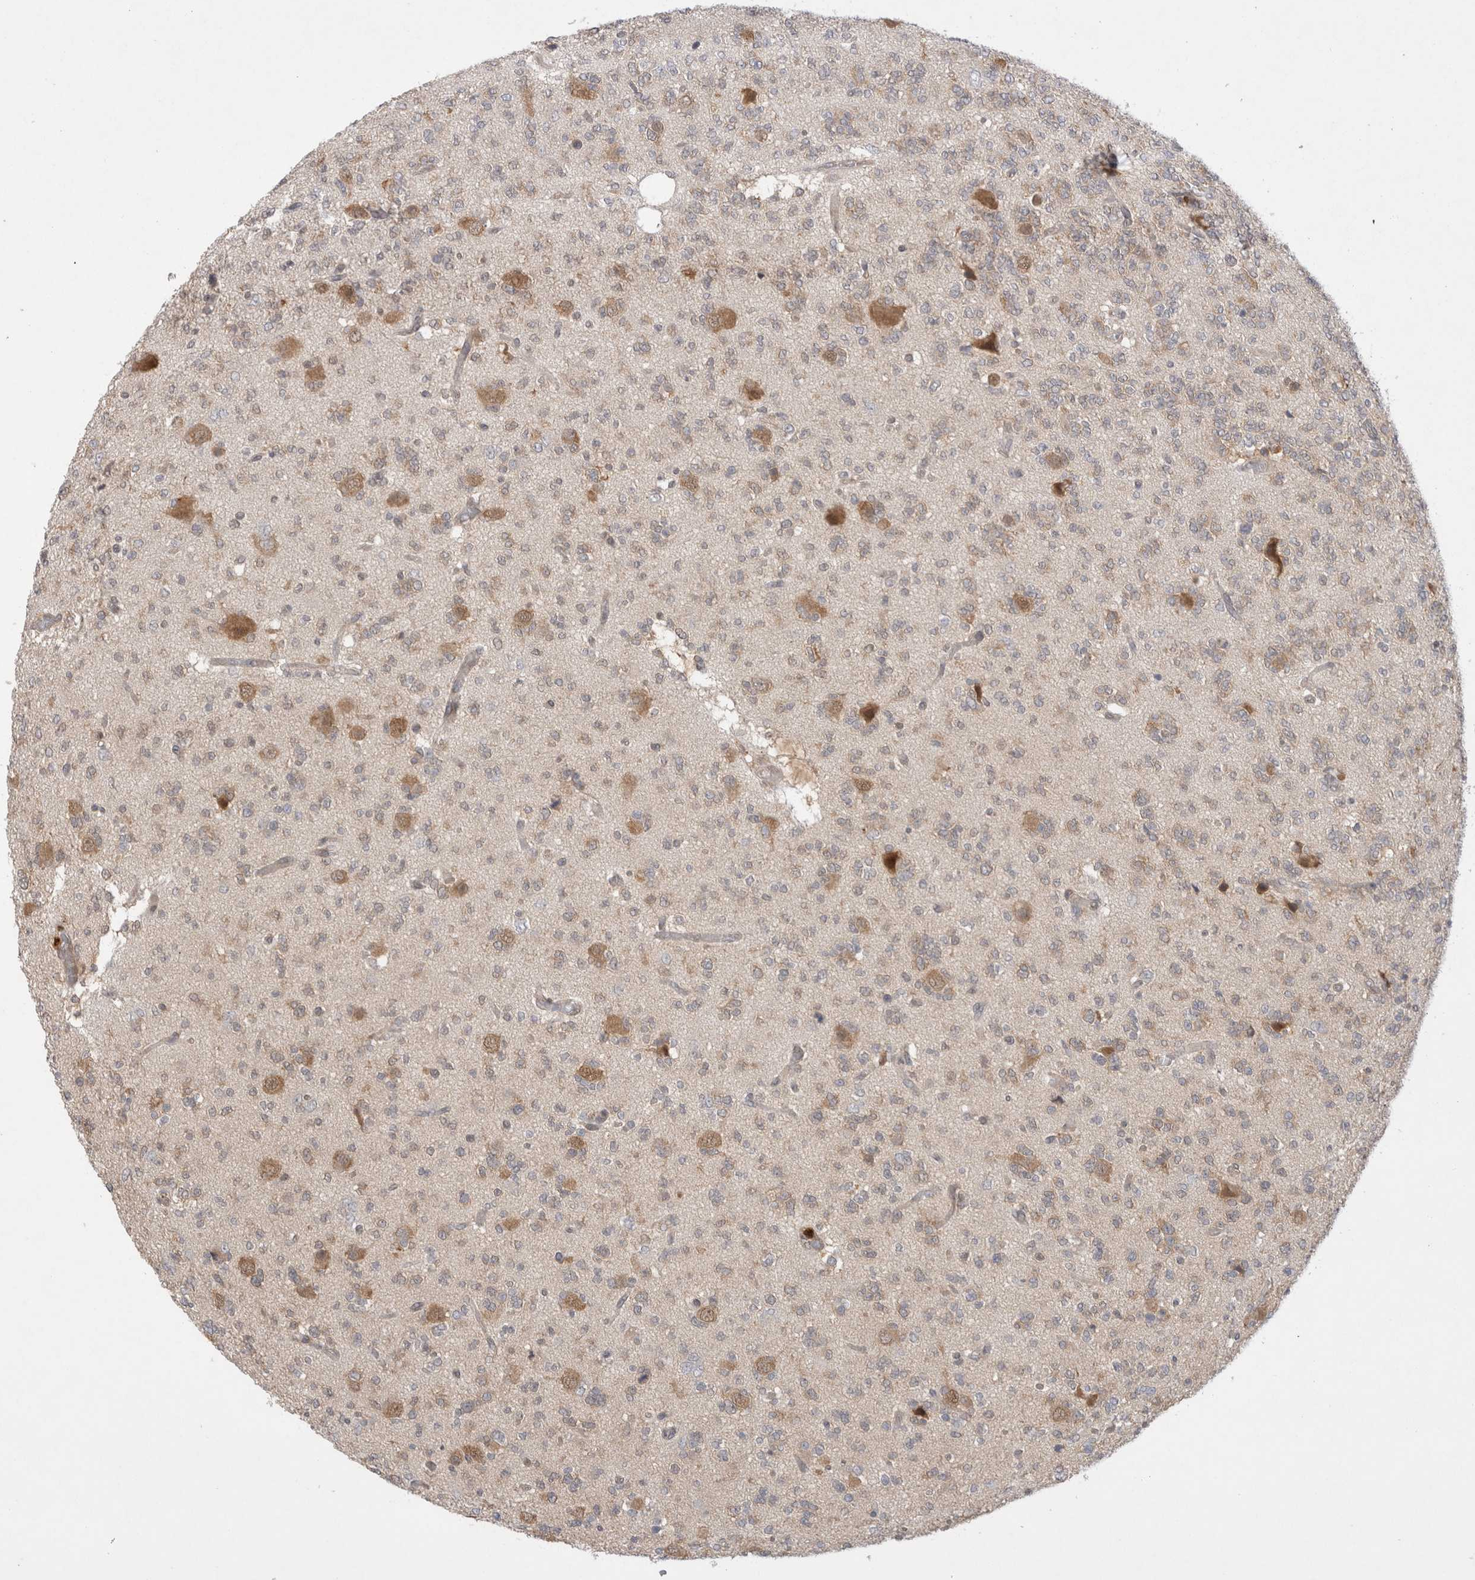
{"staining": {"intensity": "weak", "quantity": "<25%", "location": "cytoplasmic/membranous"}, "tissue": "glioma", "cell_type": "Tumor cells", "image_type": "cancer", "snomed": [{"axis": "morphology", "description": "Glioma, malignant, Low grade"}, {"axis": "topography", "description": "Brain"}], "caption": "The histopathology image reveals no significant staining in tumor cells of glioma.", "gene": "EIF3E", "patient": {"sex": "male", "age": 38}}